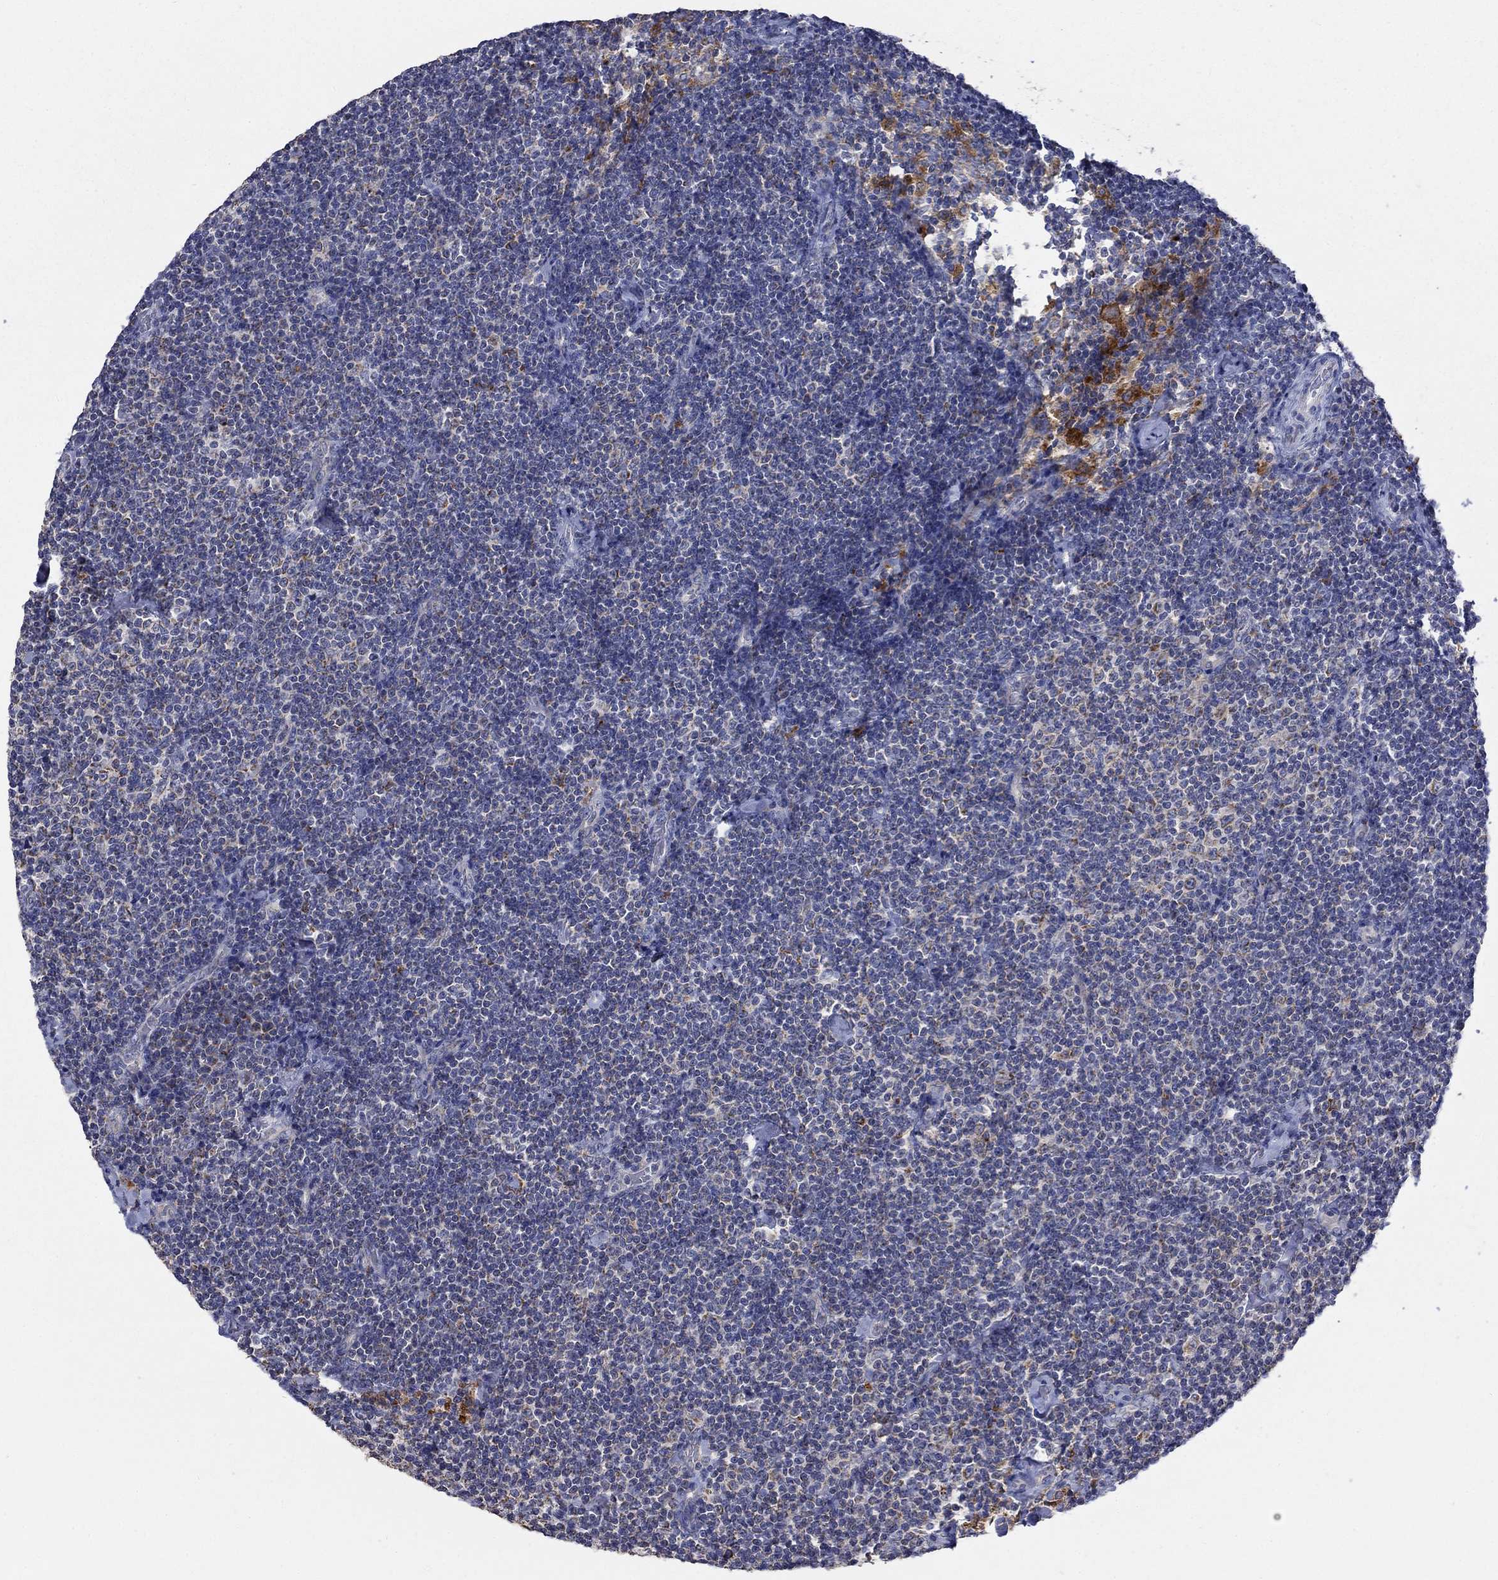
{"staining": {"intensity": "negative", "quantity": "none", "location": "none"}, "tissue": "lymphoma", "cell_type": "Tumor cells", "image_type": "cancer", "snomed": [{"axis": "morphology", "description": "Malignant lymphoma, non-Hodgkin's type, Low grade"}, {"axis": "topography", "description": "Lymph node"}], "caption": "The immunohistochemistry photomicrograph has no significant expression in tumor cells of low-grade malignant lymphoma, non-Hodgkin's type tissue.", "gene": "UGT8", "patient": {"sex": "male", "age": 81}}